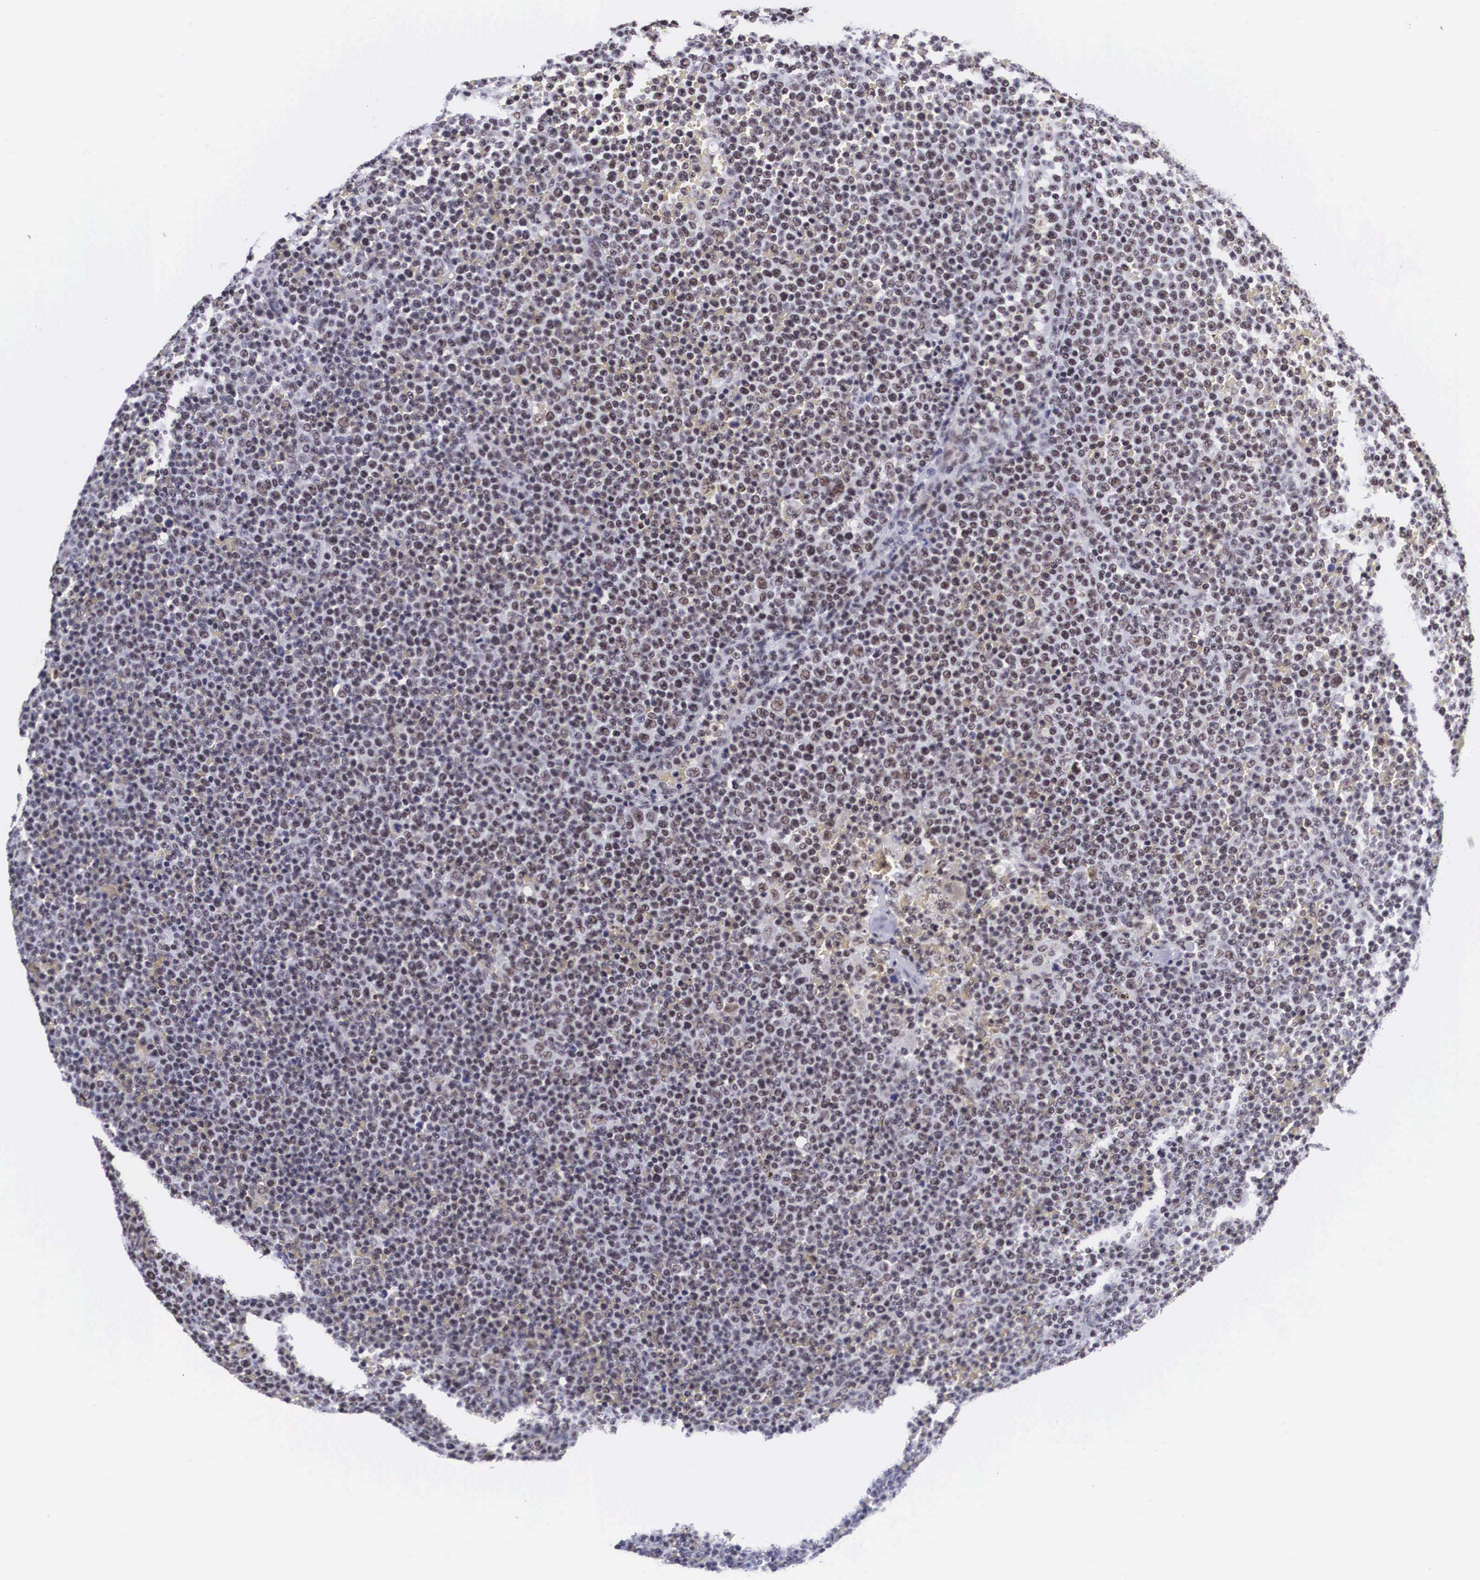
{"staining": {"intensity": "weak", "quantity": "25%-75%", "location": "nuclear"}, "tissue": "lymphoma", "cell_type": "Tumor cells", "image_type": "cancer", "snomed": [{"axis": "morphology", "description": "Malignant lymphoma, non-Hodgkin's type, Low grade"}, {"axis": "topography", "description": "Lymph node"}], "caption": "Immunohistochemistry micrograph of low-grade malignant lymphoma, non-Hodgkin's type stained for a protein (brown), which shows low levels of weak nuclear expression in approximately 25%-75% of tumor cells.", "gene": "SF3A1", "patient": {"sex": "male", "age": 50}}